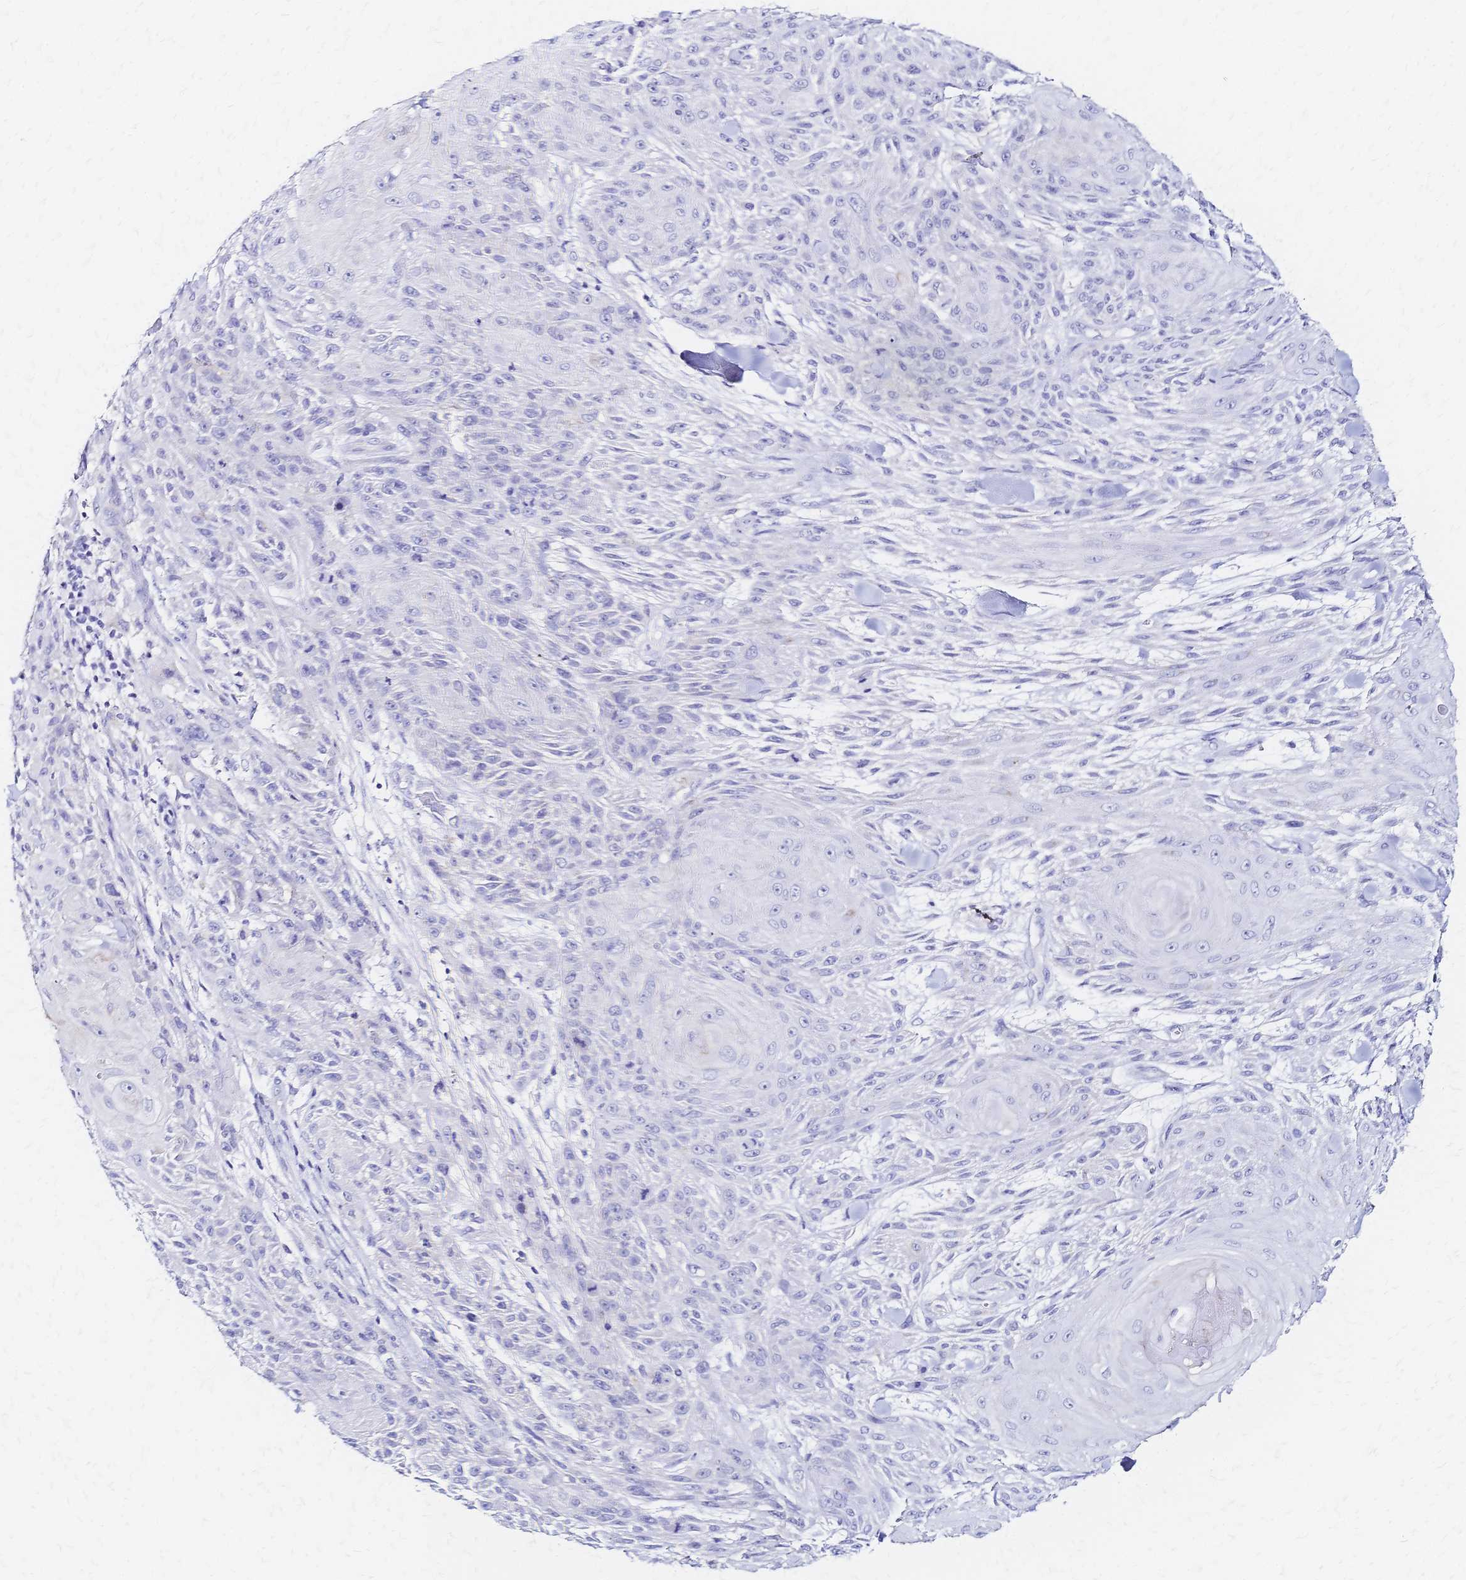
{"staining": {"intensity": "negative", "quantity": "none", "location": "none"}, "tissue": "skin cancer", "cell_type": "Tumor cells", "image_type": "cancer", "snomed": [{"axis": "morphology", "description": "Squamous cell carcinoma, NOS"}, {"axis": "topography", "description": "Skin"}], "caption": "Immunohistochemical staining of skin squamous cell carcinoma demonstrates no significant staining in tumor cells. (Stains: DAB immunohistochemistry (IHC) with hematoxylin counter stain, Microscopy: brightfield microscopy at high magnification).", "gene": "SLC5A1", "patient": {"sex": "male", "age": 88}}